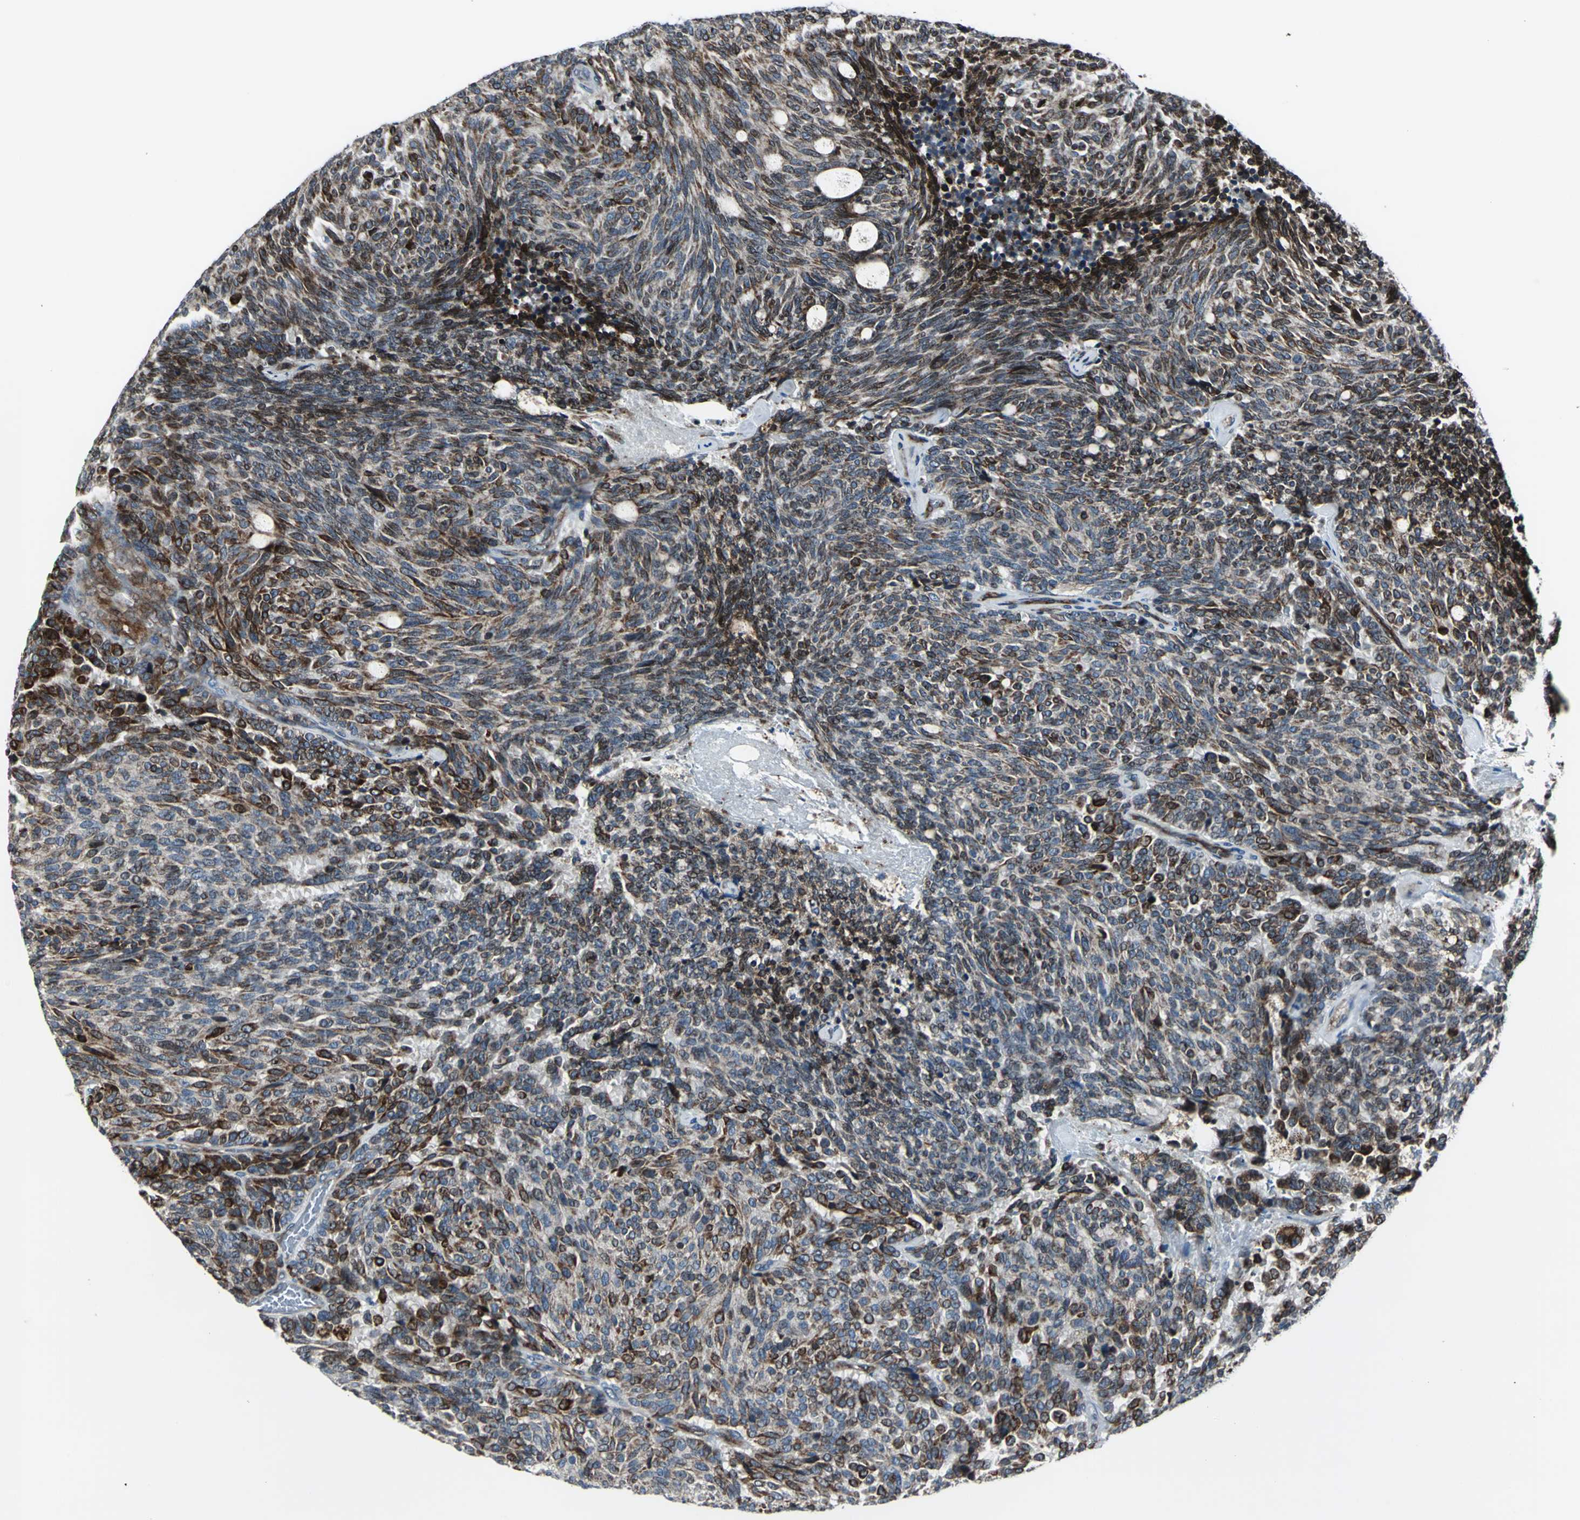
{"staining": {"intensity": "strong", "quantity": ">75%", "location": "cytoplasmic/membranous"}, "tissue": "carcinoid", "cell_type": "Tumor cells", "image_type": "cancer", "snomed": [{"axis": "morphology", "description": "Carcinoid, malignant, NOS"}, {"axis": "topography", "description": "Pancreas"}], "caption": "A photomicrograph showing strong cytoplasmic/membranous expression in approximately >75% of tumor cells in carcinoid (malignant), as visualized by brown immunohistochemical staining.", "gene": "HTATIP2", "patient": {"sex": "female", "age": 54}}